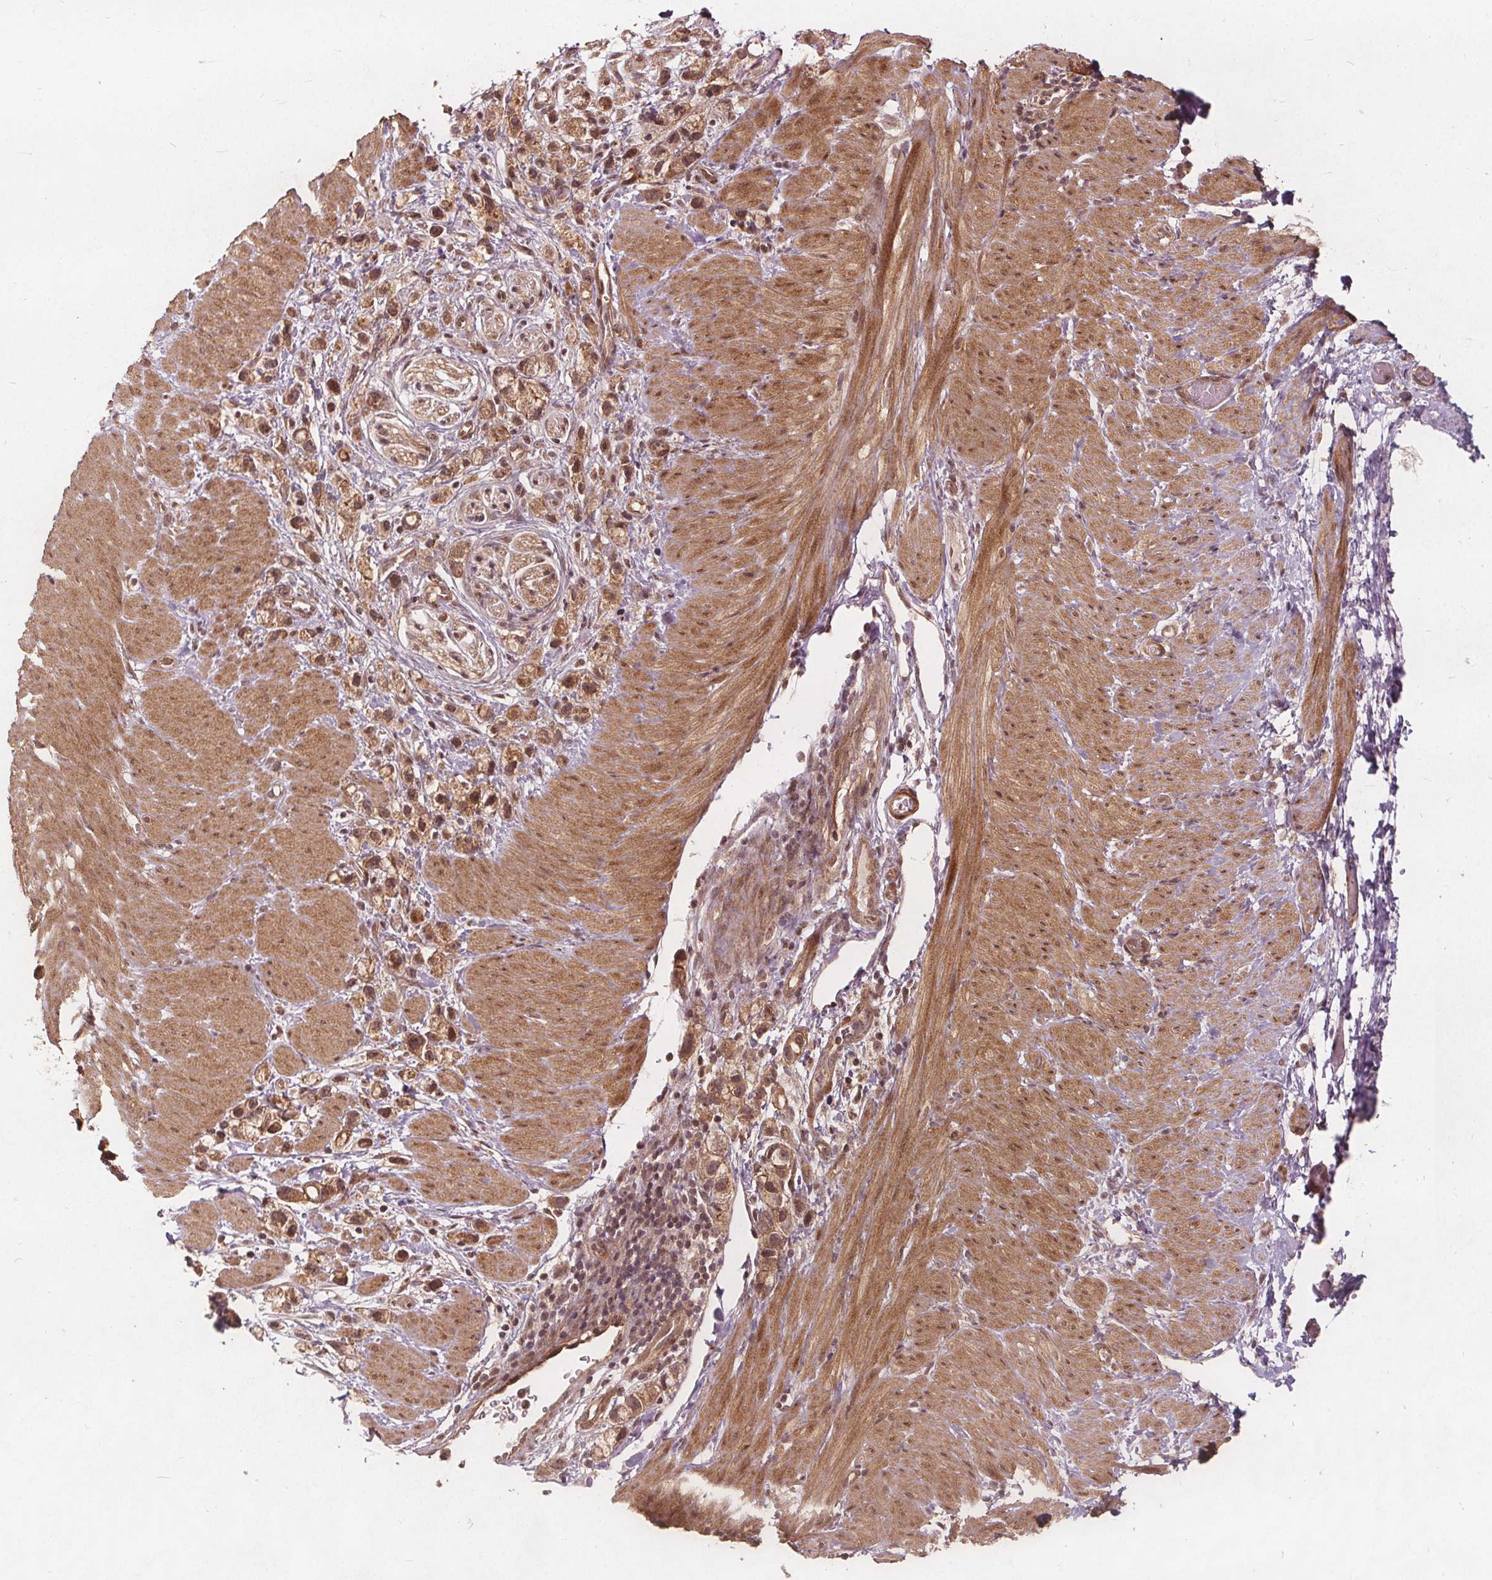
{"staining": {"intensity": "moderate", "quantity": ">75%", "location": "cytoplasmic/membranous,nuclear"}, "tissue": "stomach cancer", "cell_type": "Tumor cells", "image_type": "cancer", "snomed": [{"axis": "morphology", "description": "Adenocarcinoma, NOS"}, {"axis": "topography", "description": "Stomach"}], "caption": "IHC histopathology image of stomach cancer stained for a protein (brown), which demonstrates medium levels of moderate cytoplasmic/membranous and nuclear expression in about >75% of tumor cells.", "gene": "PPP1CB", "patient": {"sex": "female", "age": 59}}